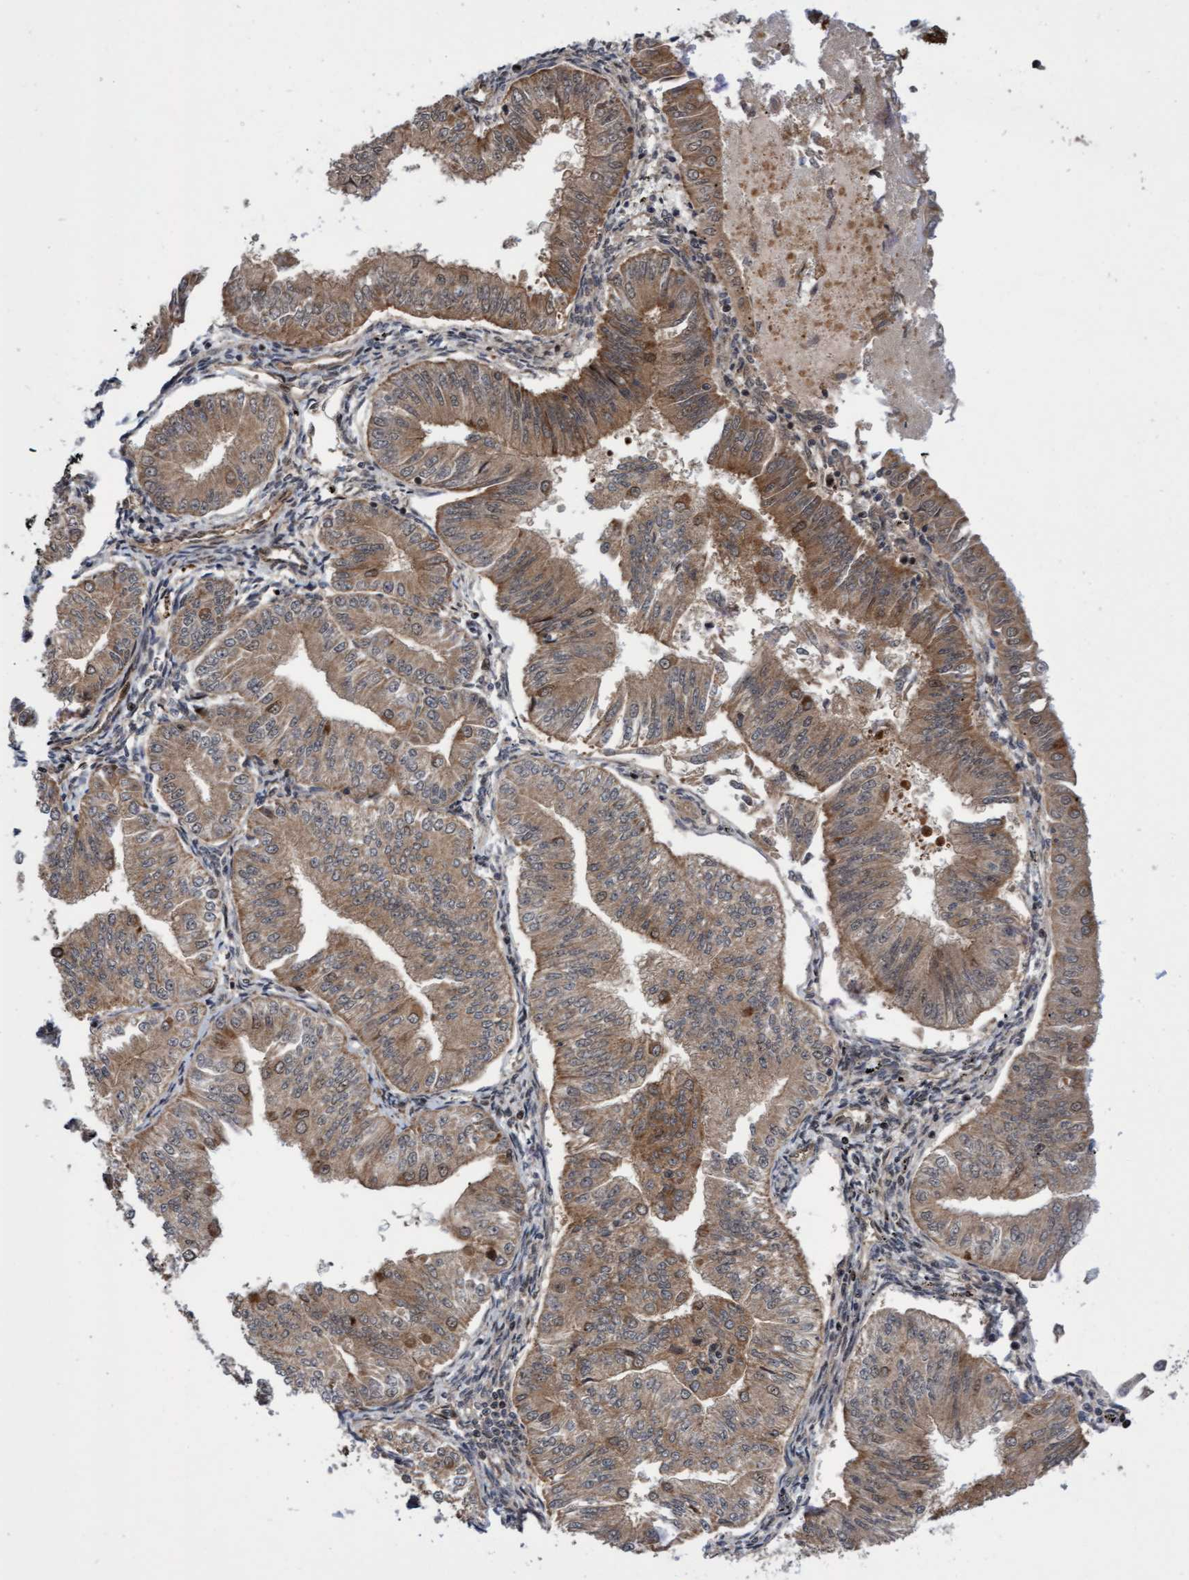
{"staining": {"intensity": "moderate", "quantity": ">75%", "location": "cytoplasmic/membranous"}, "tissue": "endometrial cancer", "cell_type": "Tumor cells", "image_type": "cancer", "snomed": [{"axis": "morphology", "description": "Normal tissue, NOS"}, {"axis": "morphology", "description": "Adenocarcinoma, NOS"}, {"axis": "topography", "description": "Endometrium"}], "caption": "About >75% of tumor cells in adenocarcinoma (endometrial) show moderate cytoplasmic/membranous protein expression as visualized by brown immunohistochemical staining.", "gene": "ITFG1", "patient": {"sex": "female", "age": 53}}